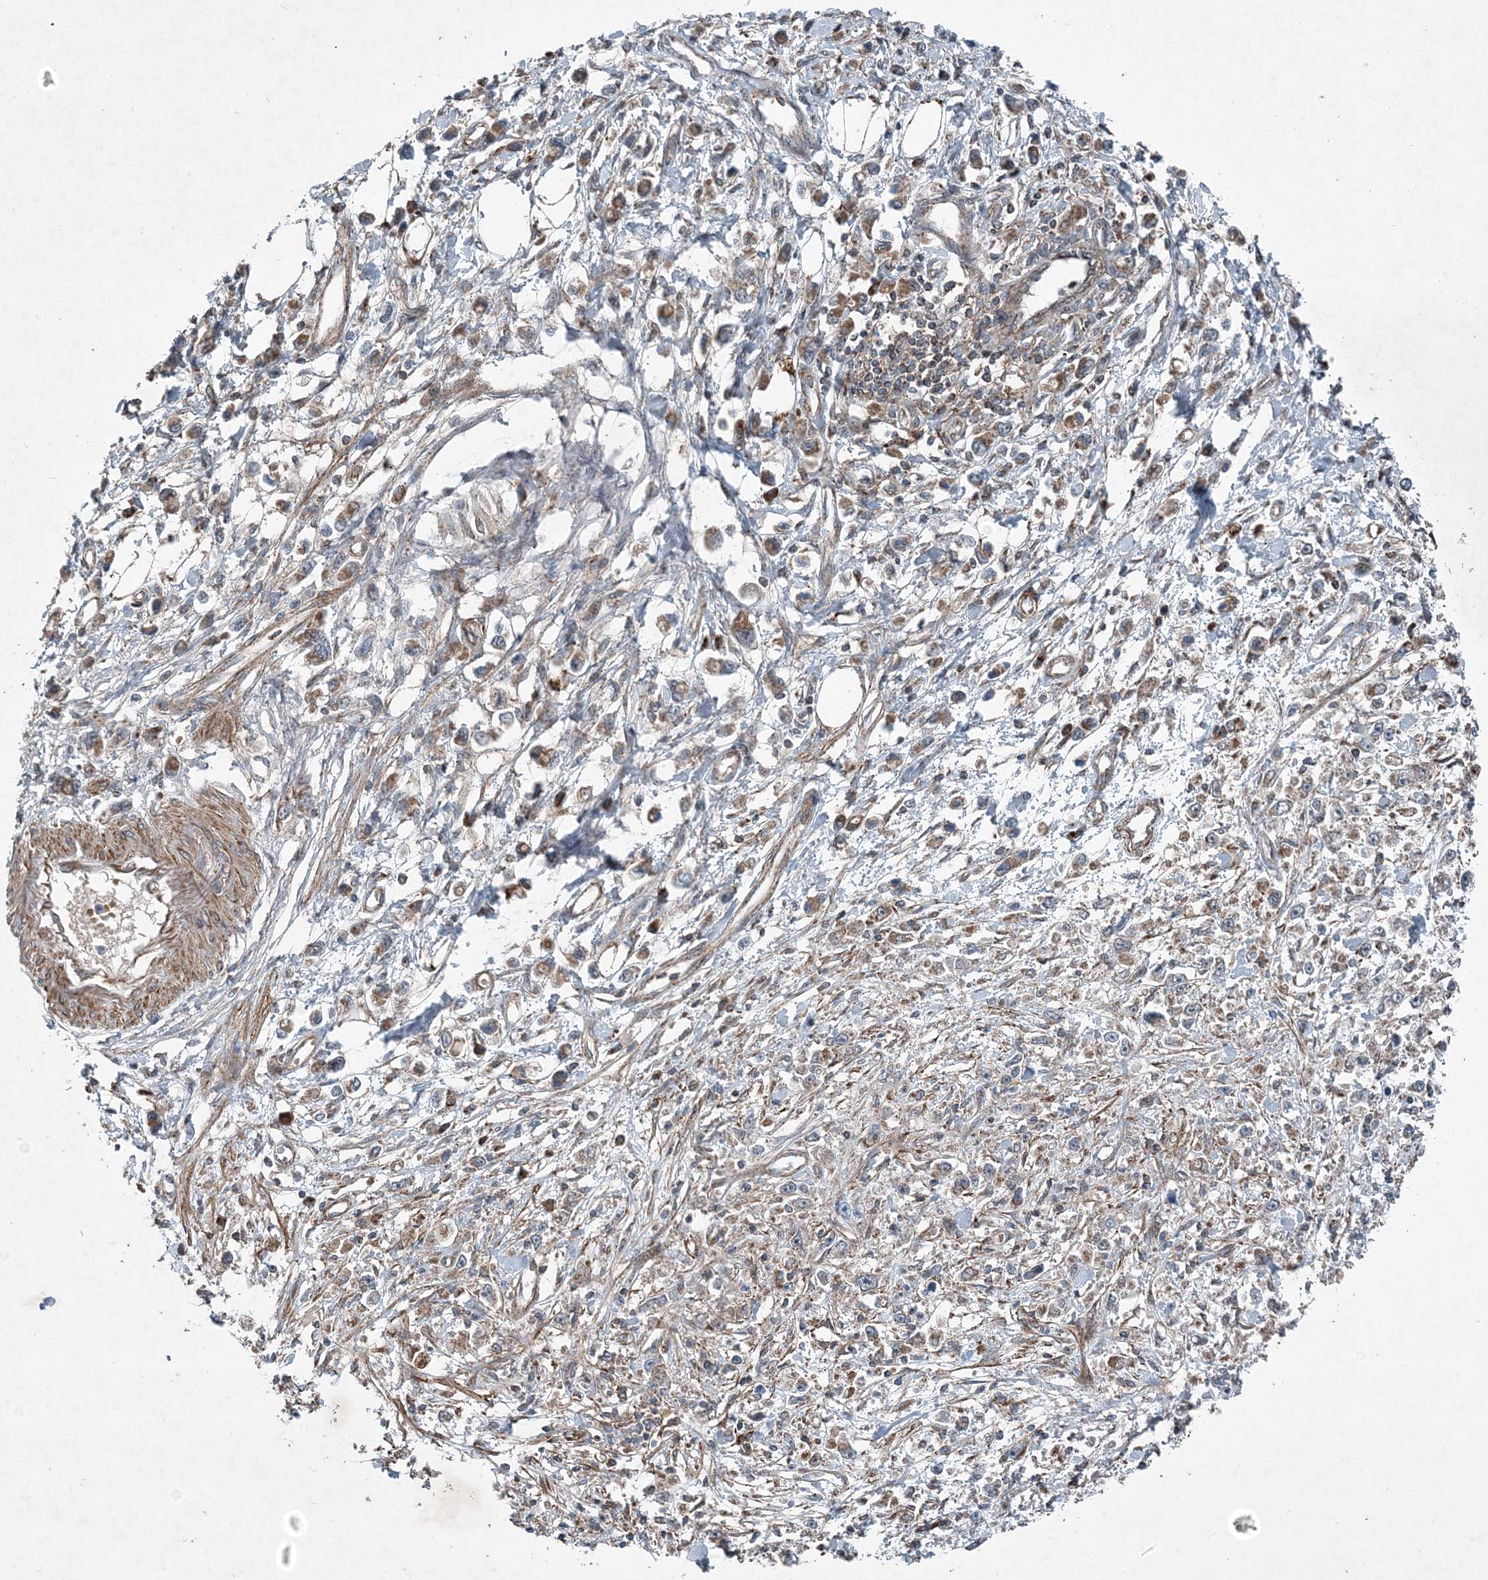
{"staining": {"intensity": "weak", "quantity": "<25%", "location": "cytoplasmic/membranous"}, "tissue": "stomach cancer", "cell_type": "Tumor cells", "image_type": "cancer", "snomed": [{"axis": "morphology", "description": "Adenocarcinoma, NOS"}, {"axis": "topography", "description": "Stomach"}], "caption": "This is an IHC histopathology image of adenocarcinoma (stomach). There is no staining in tumor cells.", "gene": "NDUFA2", "patient": {"sex": "female", "age": 59}}